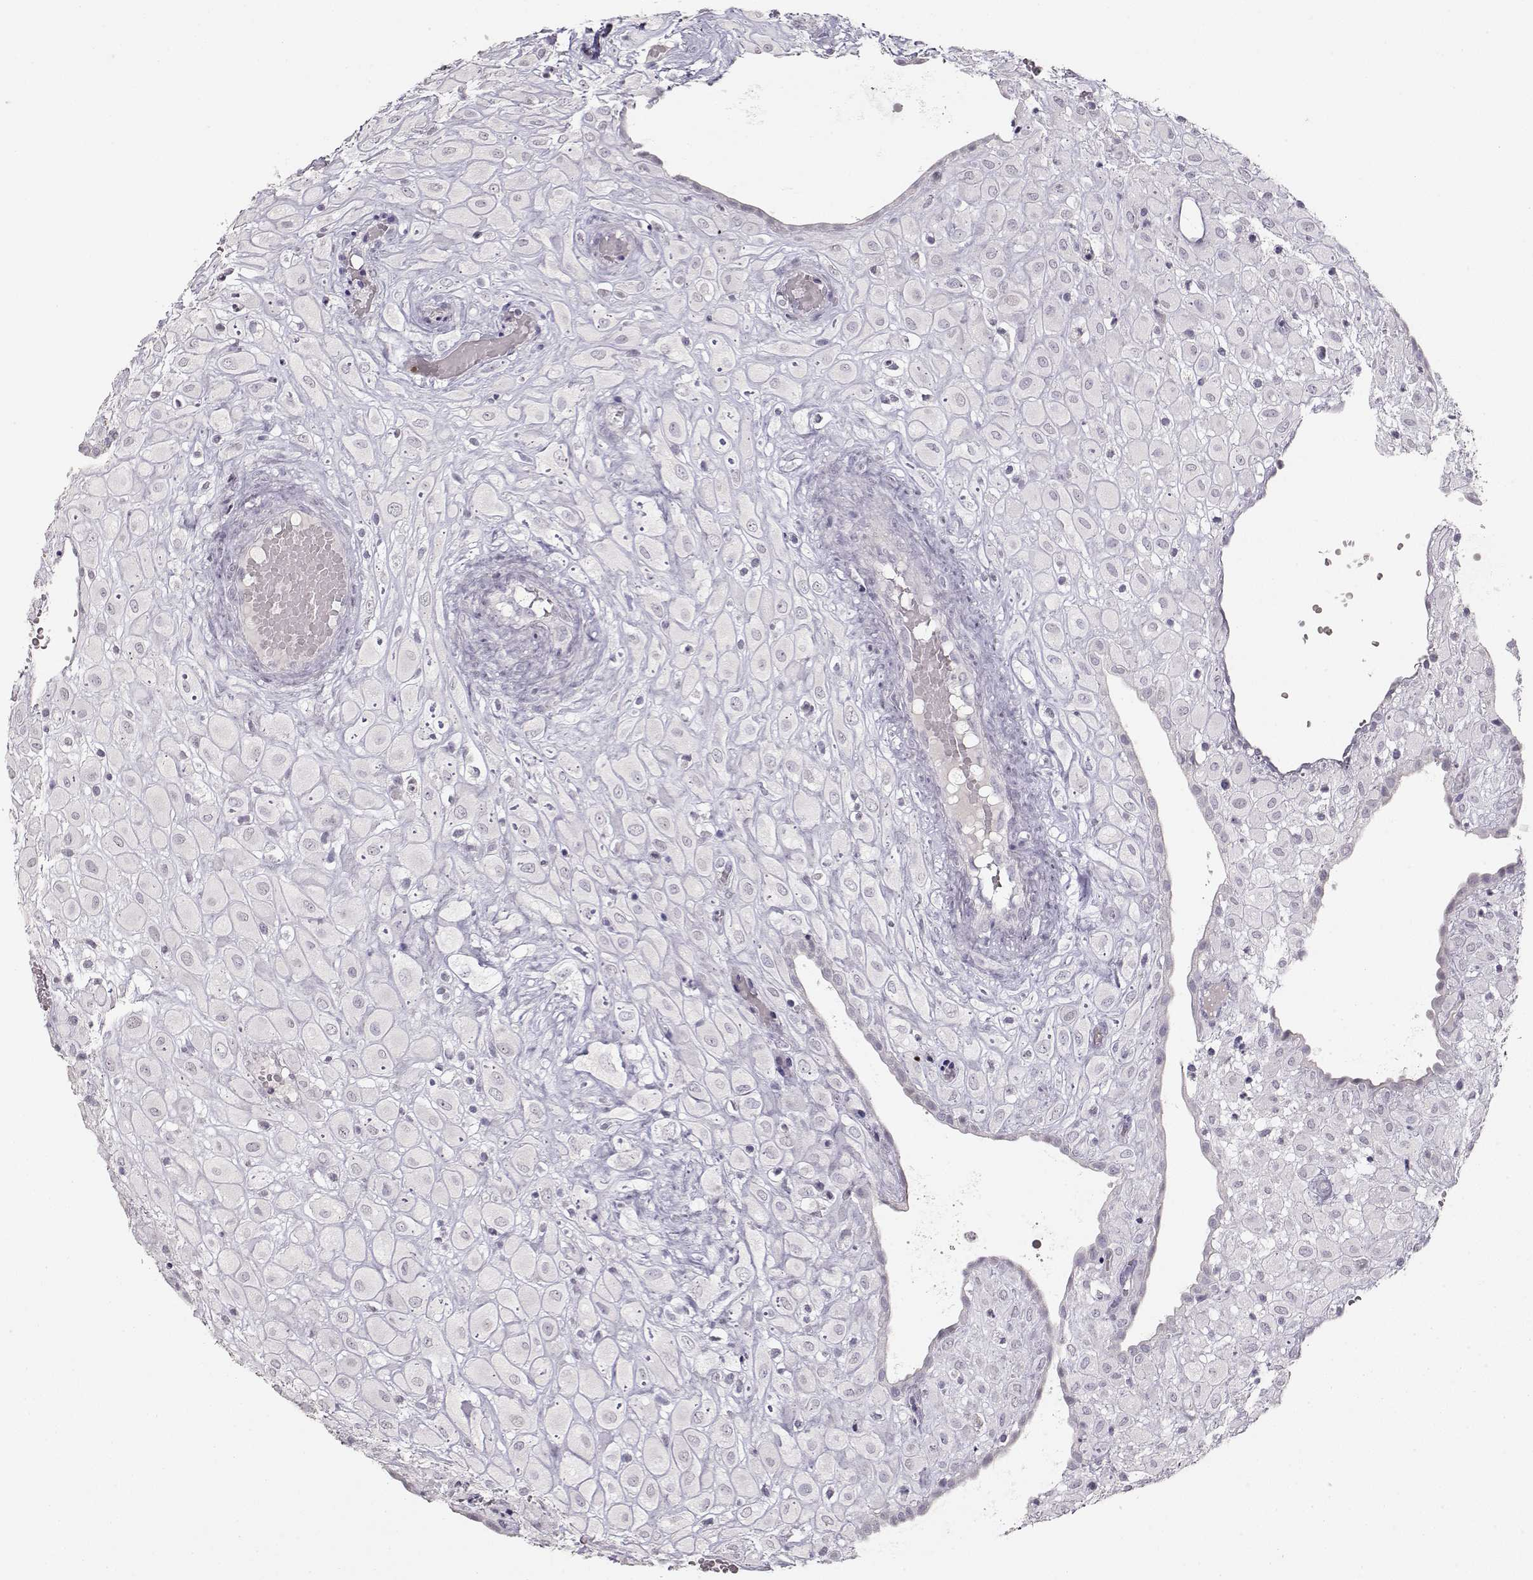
{"staining": {"intensity": "negative", "quantity": "none", "location": "none"}, "tissue": "placenta", "cell_type": "Decidual cells", "image_type": "normal", "snomed": [{"axis": "morphology", "description": "Normal tissue, NOS"}, {"axis": "topography", "description": "Placenta"}], "caption": "High magnification brightfield microscopy of benign placenta stained with DAB (brown) and counterstained with hematoxylin (blue): decidual cells show no significant expression.", "gene": "S100B", "patient": {"sex": "female", "age": 24}}